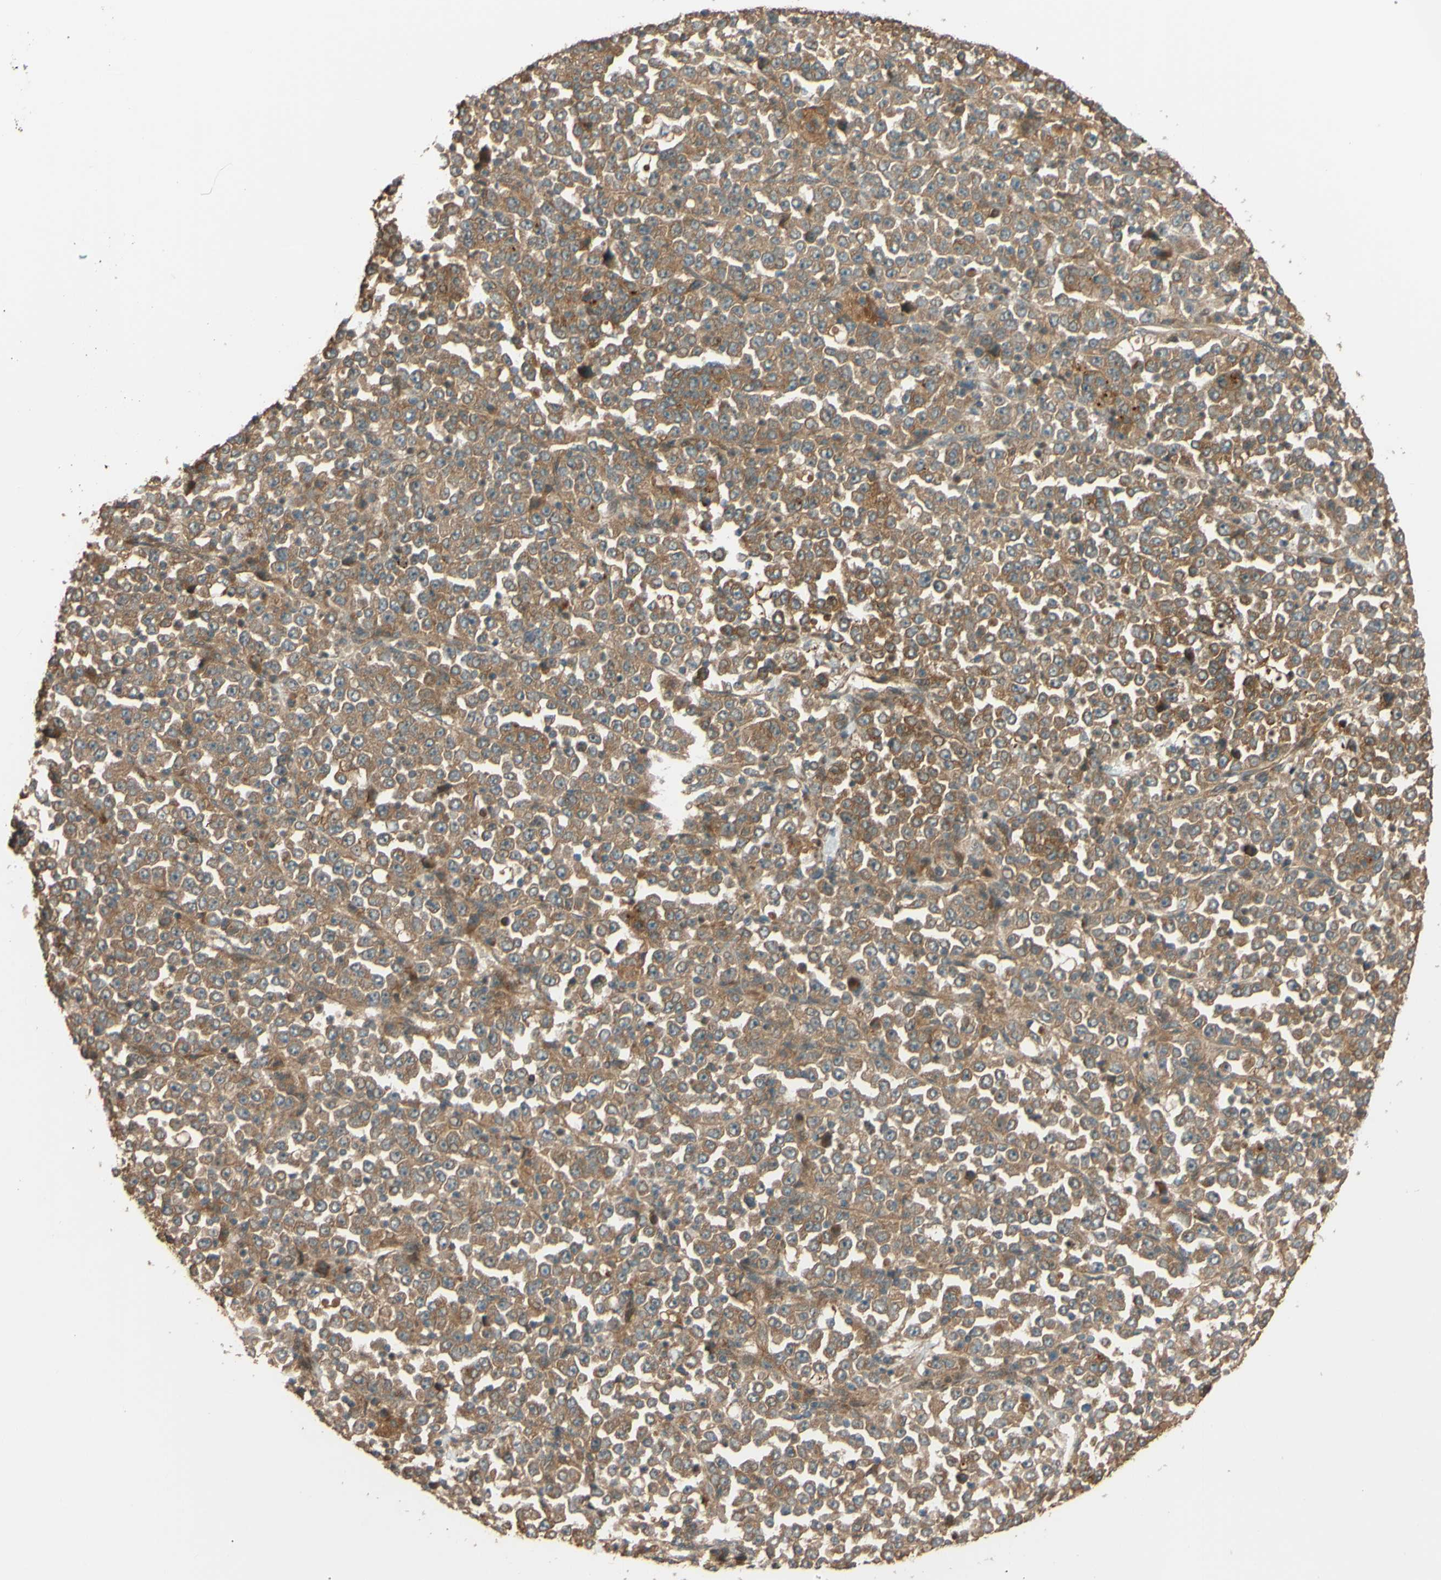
{"staining": {"intensity": "moderate", "quantity": ">75%", "location": "cytoplasmic/membranous"}, "tissue": "stomach cancer", "cell_type": "Tumor cells", "image_type": "cancer", "snomed": [{"axis": "morphology", "description": "Normal tissue, NOS"}, {"axis": "morphology", "description": "Adenocarcinoma, NOS"}, {"axis": "topography", "description": "Stomach, upper"}, {"axis": "topography", "description": "Stomach"}], "caption": "The micrograph demonstrates immunohistochemical staining of stomach adenocarcinoma. There is moderate cytoplasmic/membranous staining is appreciated in about >75% of tumor cells.", "gene": "RNF19A", "patient": {"sex": "male", "age": 59}}